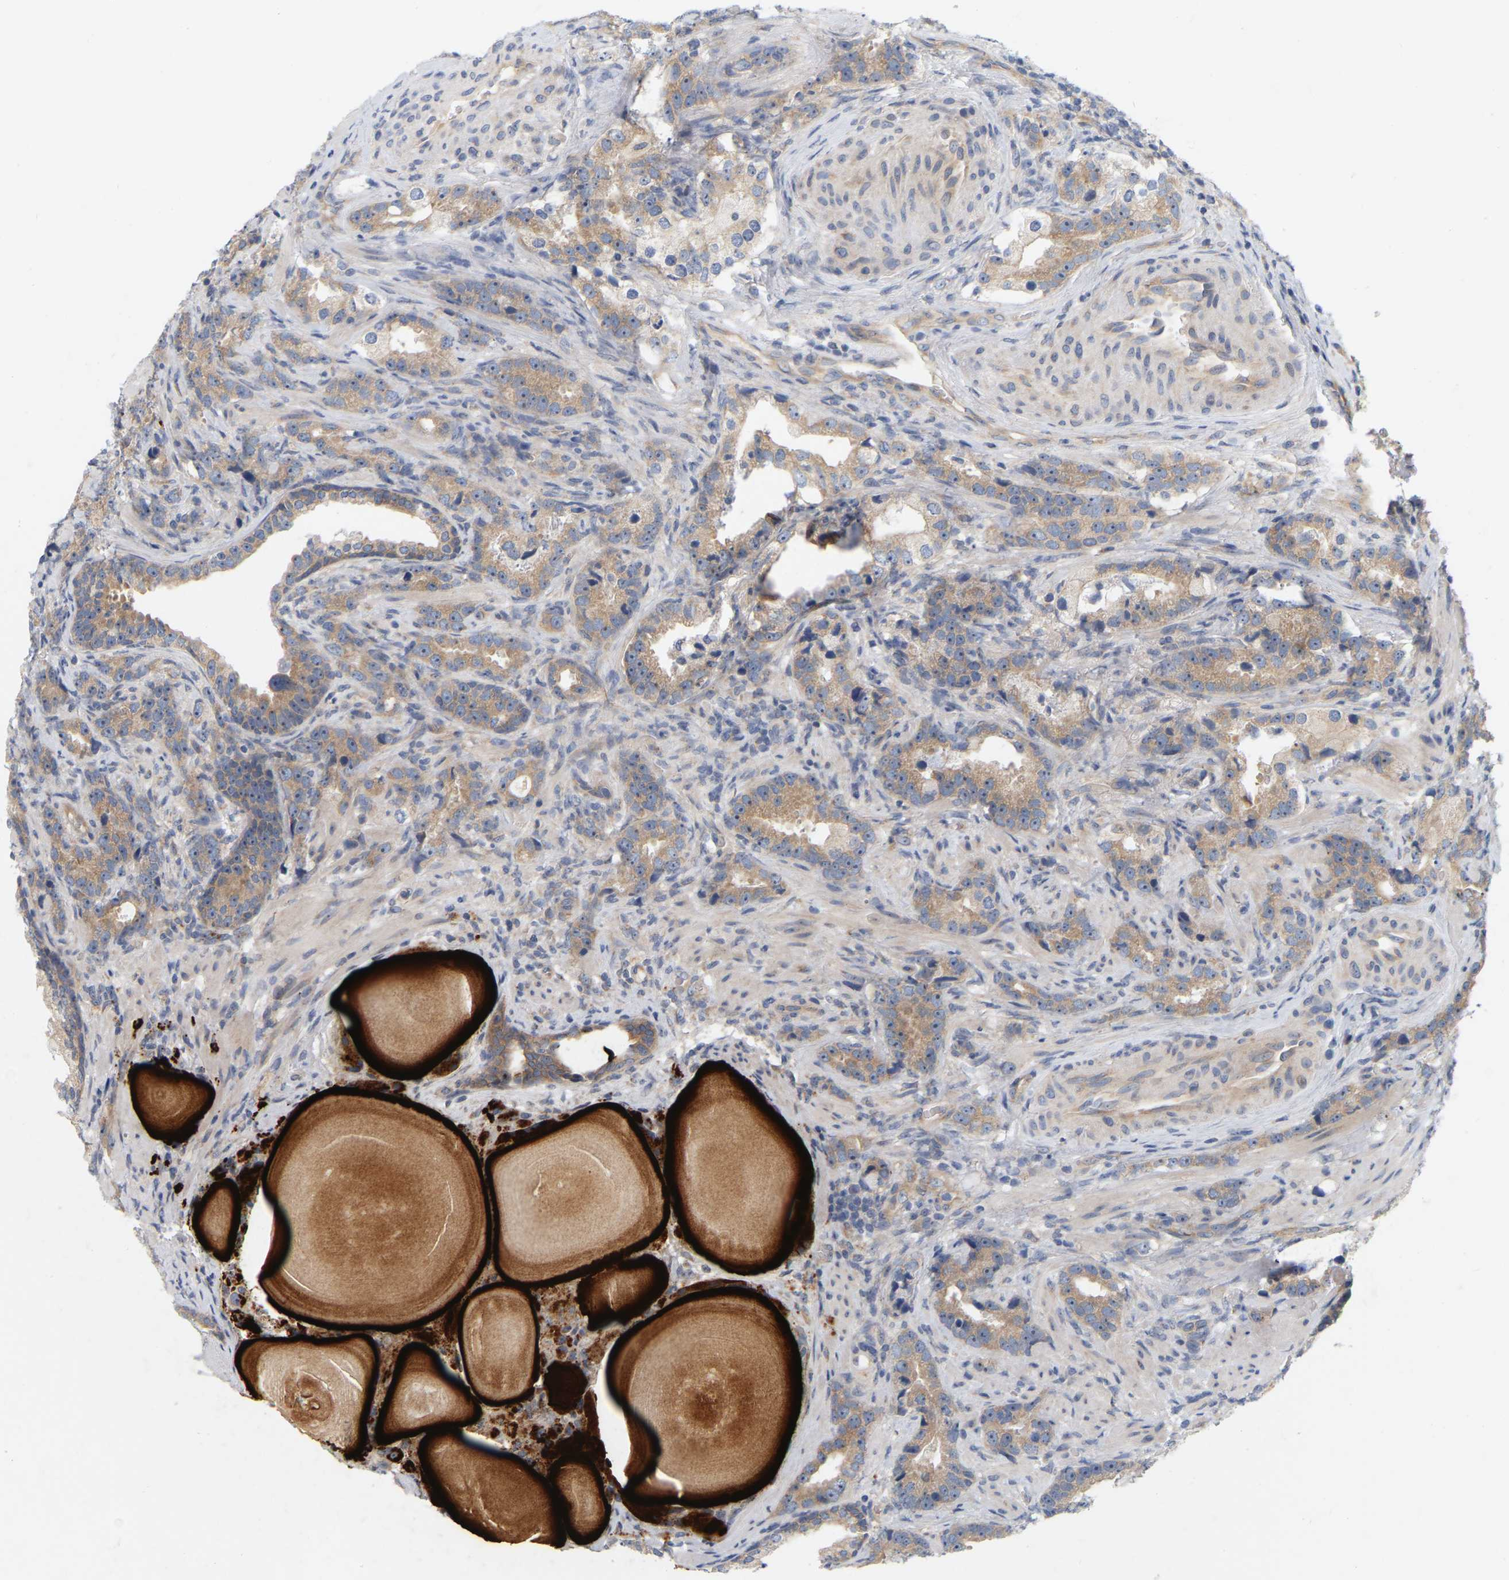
{"staining": {"intensity": "moderate", "quantity": ">75%", "location": "cytoplasmic/membranous"}, "tissue": "prostate cancer", "cell_type": "Tumor cells", "image_type": "cancer", "snomed": [{"axis": "morphology", "description": "Adenocarcinoma, High grade"}, {"axis": "topography", "description": "Prostate"}], "caption": "This photomicrograph shows immunohistochemistry (IHC) staining of human prostate cancer (high-grade adenocarcinoma), with medium moderate cytoplasmic/membranous staining in approximately >75% of tumor cells.", "gene": "MINDY4", "patient": {"sex": "male", "age": 63}}